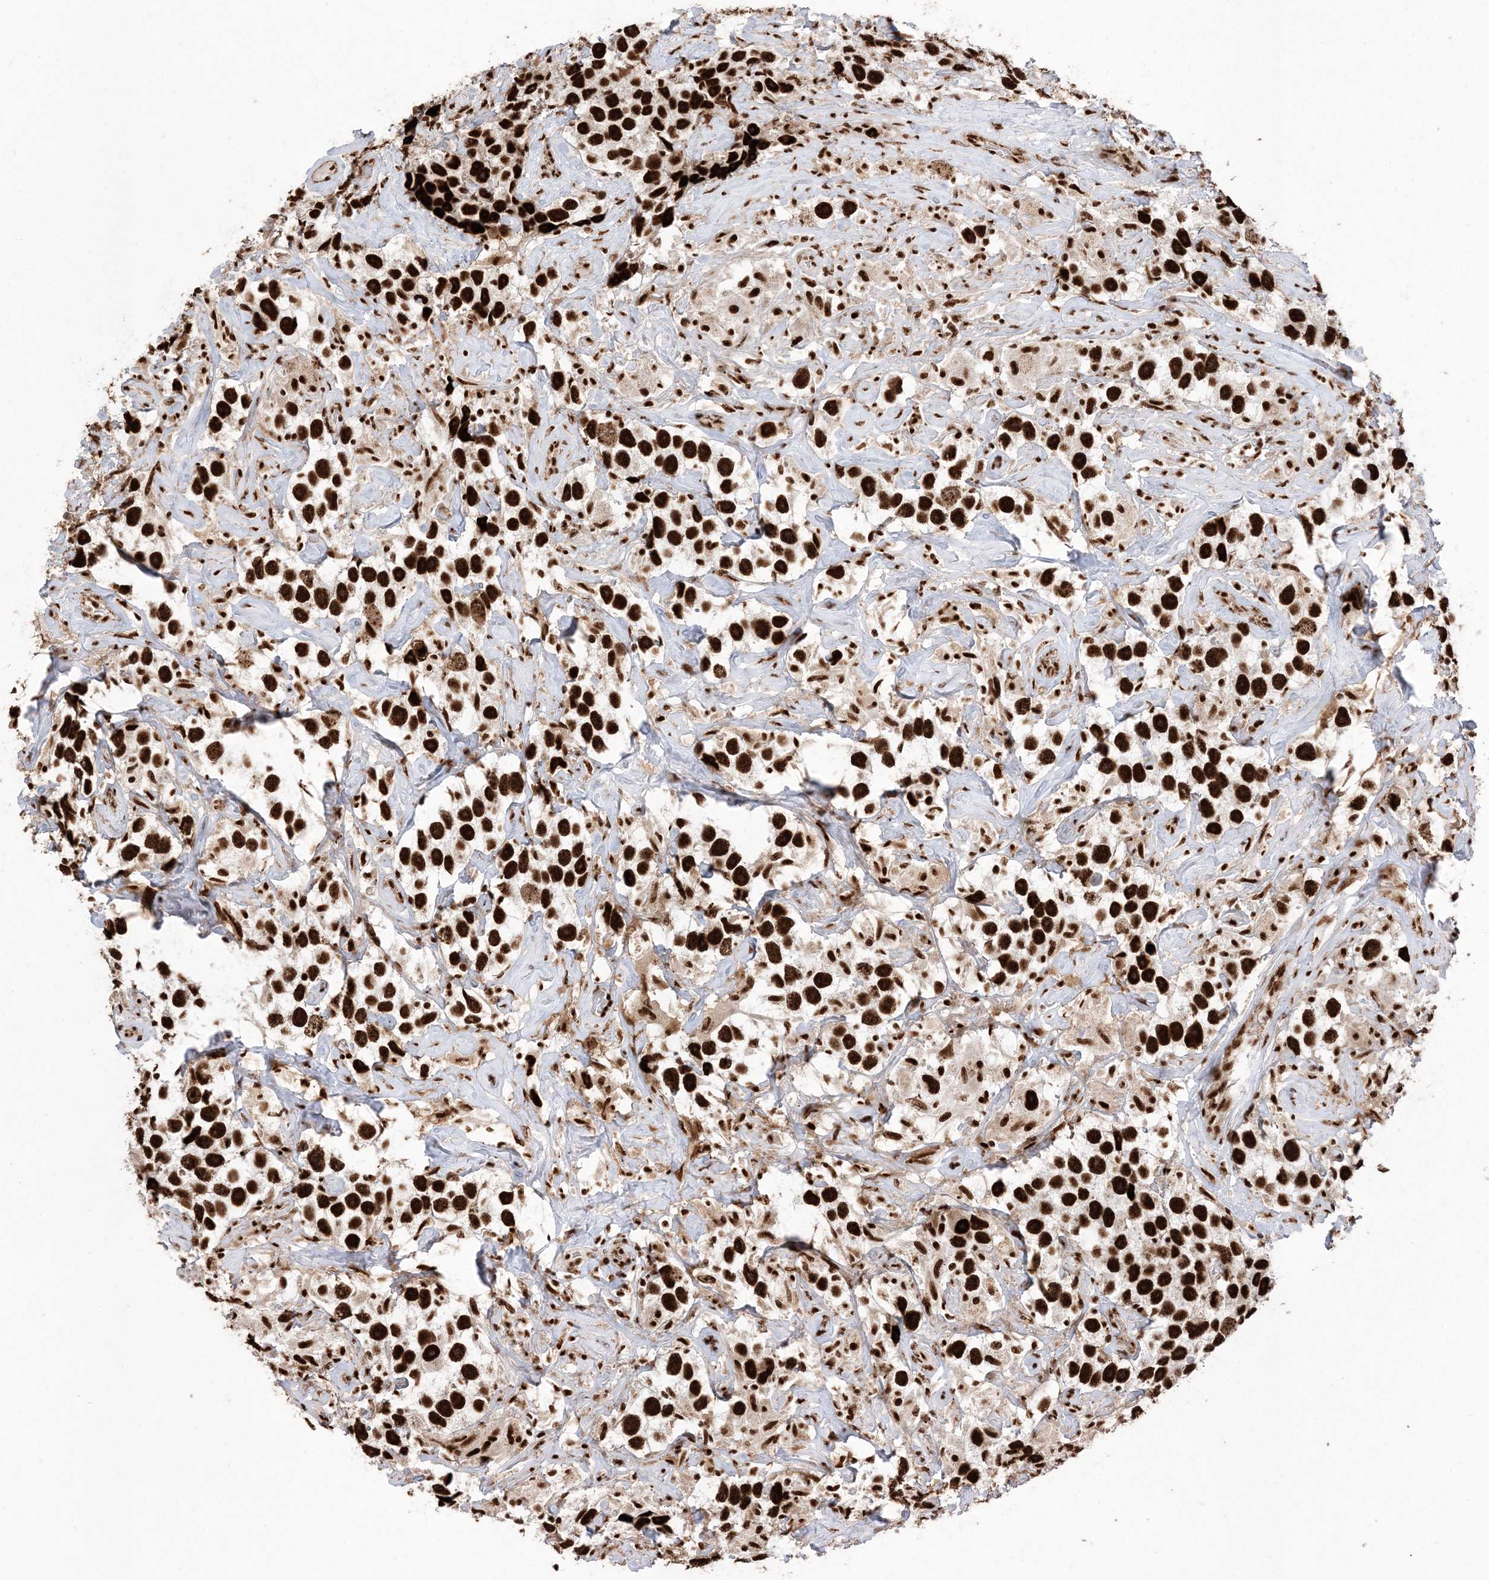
{"staining": {"intensity": "strong", "quantity": ">75%", "location": "nuclear"}, "tissue": "testis cancer", "cell_type": "Tumor cells", "image_type": "cancer", "snomed": [{"axis": "morphology", "description": "Seminoma, NOS"}, {"axis": "topography", "description": "Testis"}], "caption": "An image showing strong nuclear expression in approximately >75% of tumor cells in testis cancer (seminoma), as visualized by brown immunohistochemical staining.", "gene": "RBM17", "patient": {"sex": "male", "age": 49}}